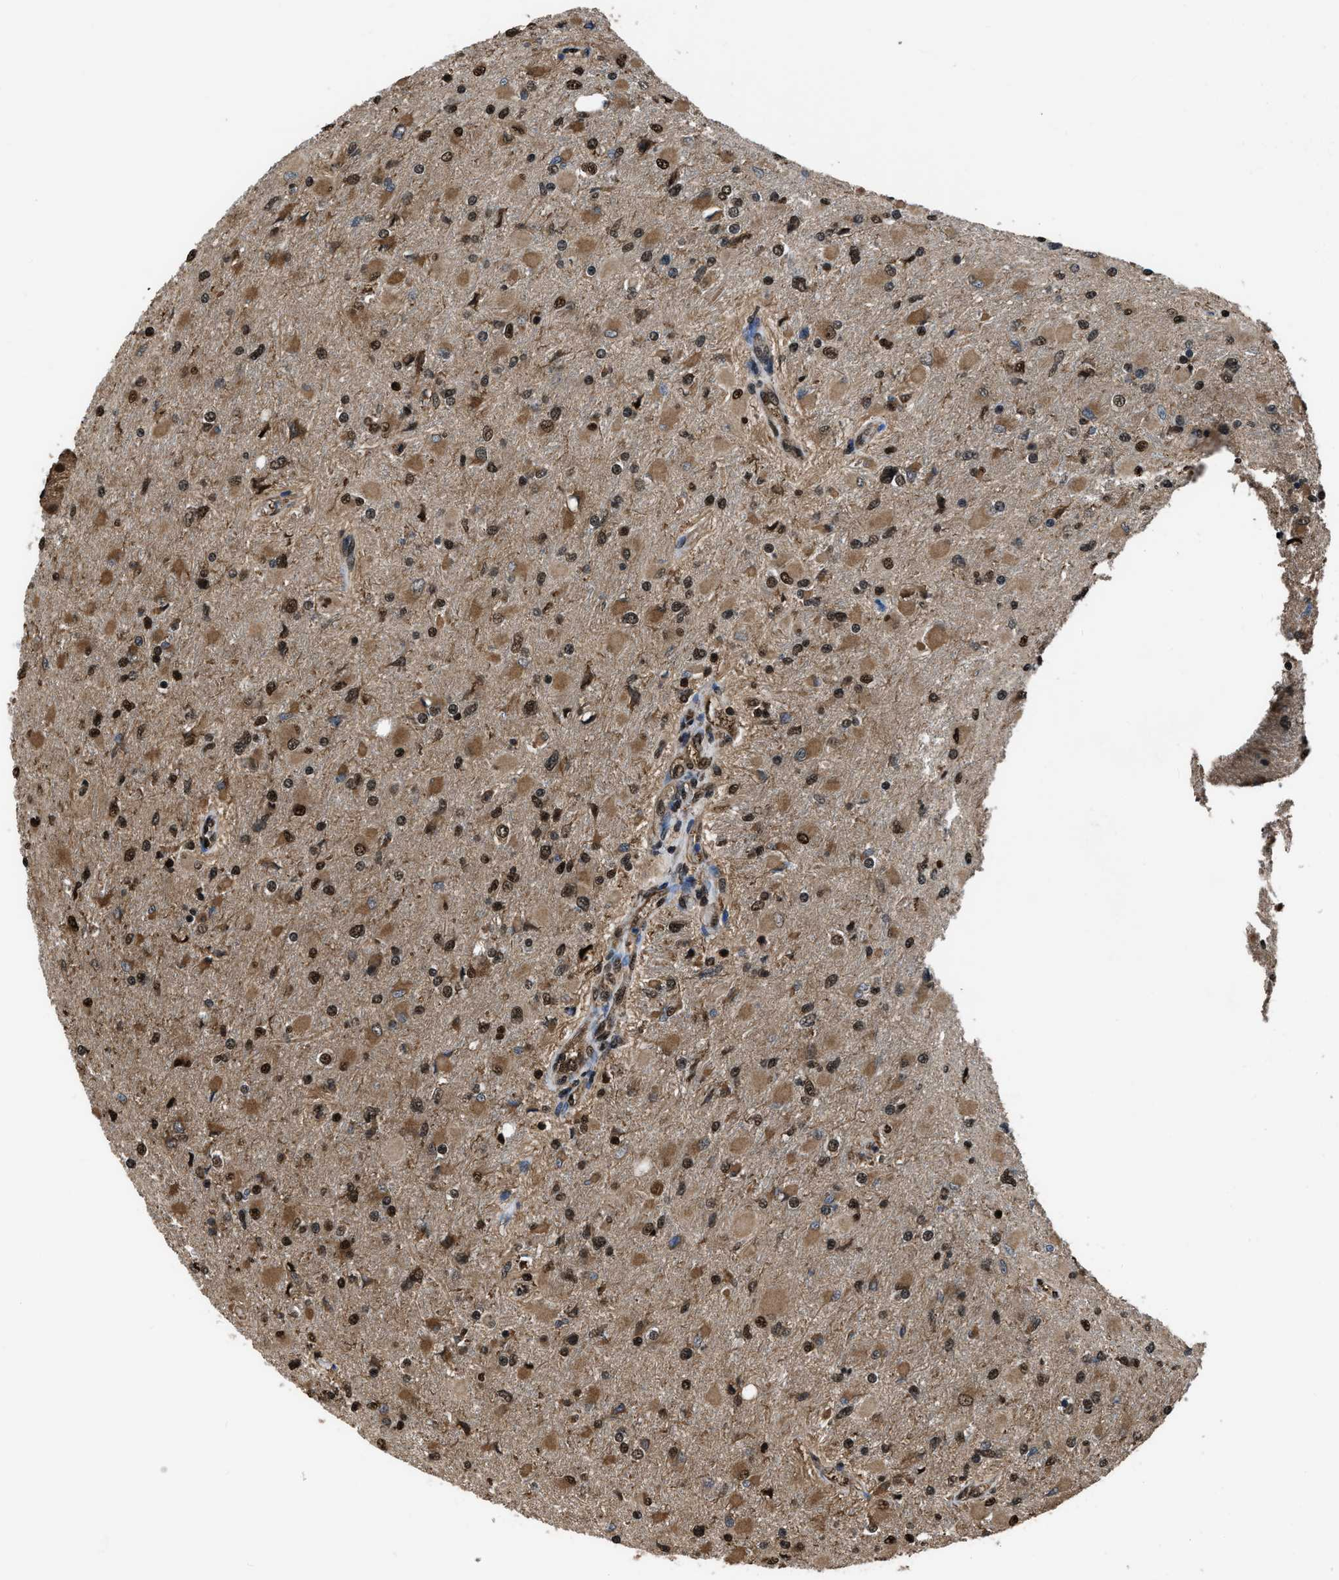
{"staining": {"intensity": "moderate", "quantity": ">75%", "location": "cytoplasmic/membranous,nuclear"}, "tissue": "glioma", "cell_type": "Tumor cells", "image_type": "cancer", "snomed": [{"axis": "morphology", "description": "Glioma, malignant, High grade"}, {"axis": "topography", "description": "Cerebral cortex"}], "caption": "Immunohistochemistry image of neoplastic tissue: human malignant high-grade glioma stained using IHC exhibits medium levels of moderate protein expression localized specifically in the cytoplasmic/membranous and nuclear of tumor cells, appearing as a cytoplasmic/membranous and nuclear brown color.", "gene": "FNTA", "patient": {"sex": "female", "age": 36}}